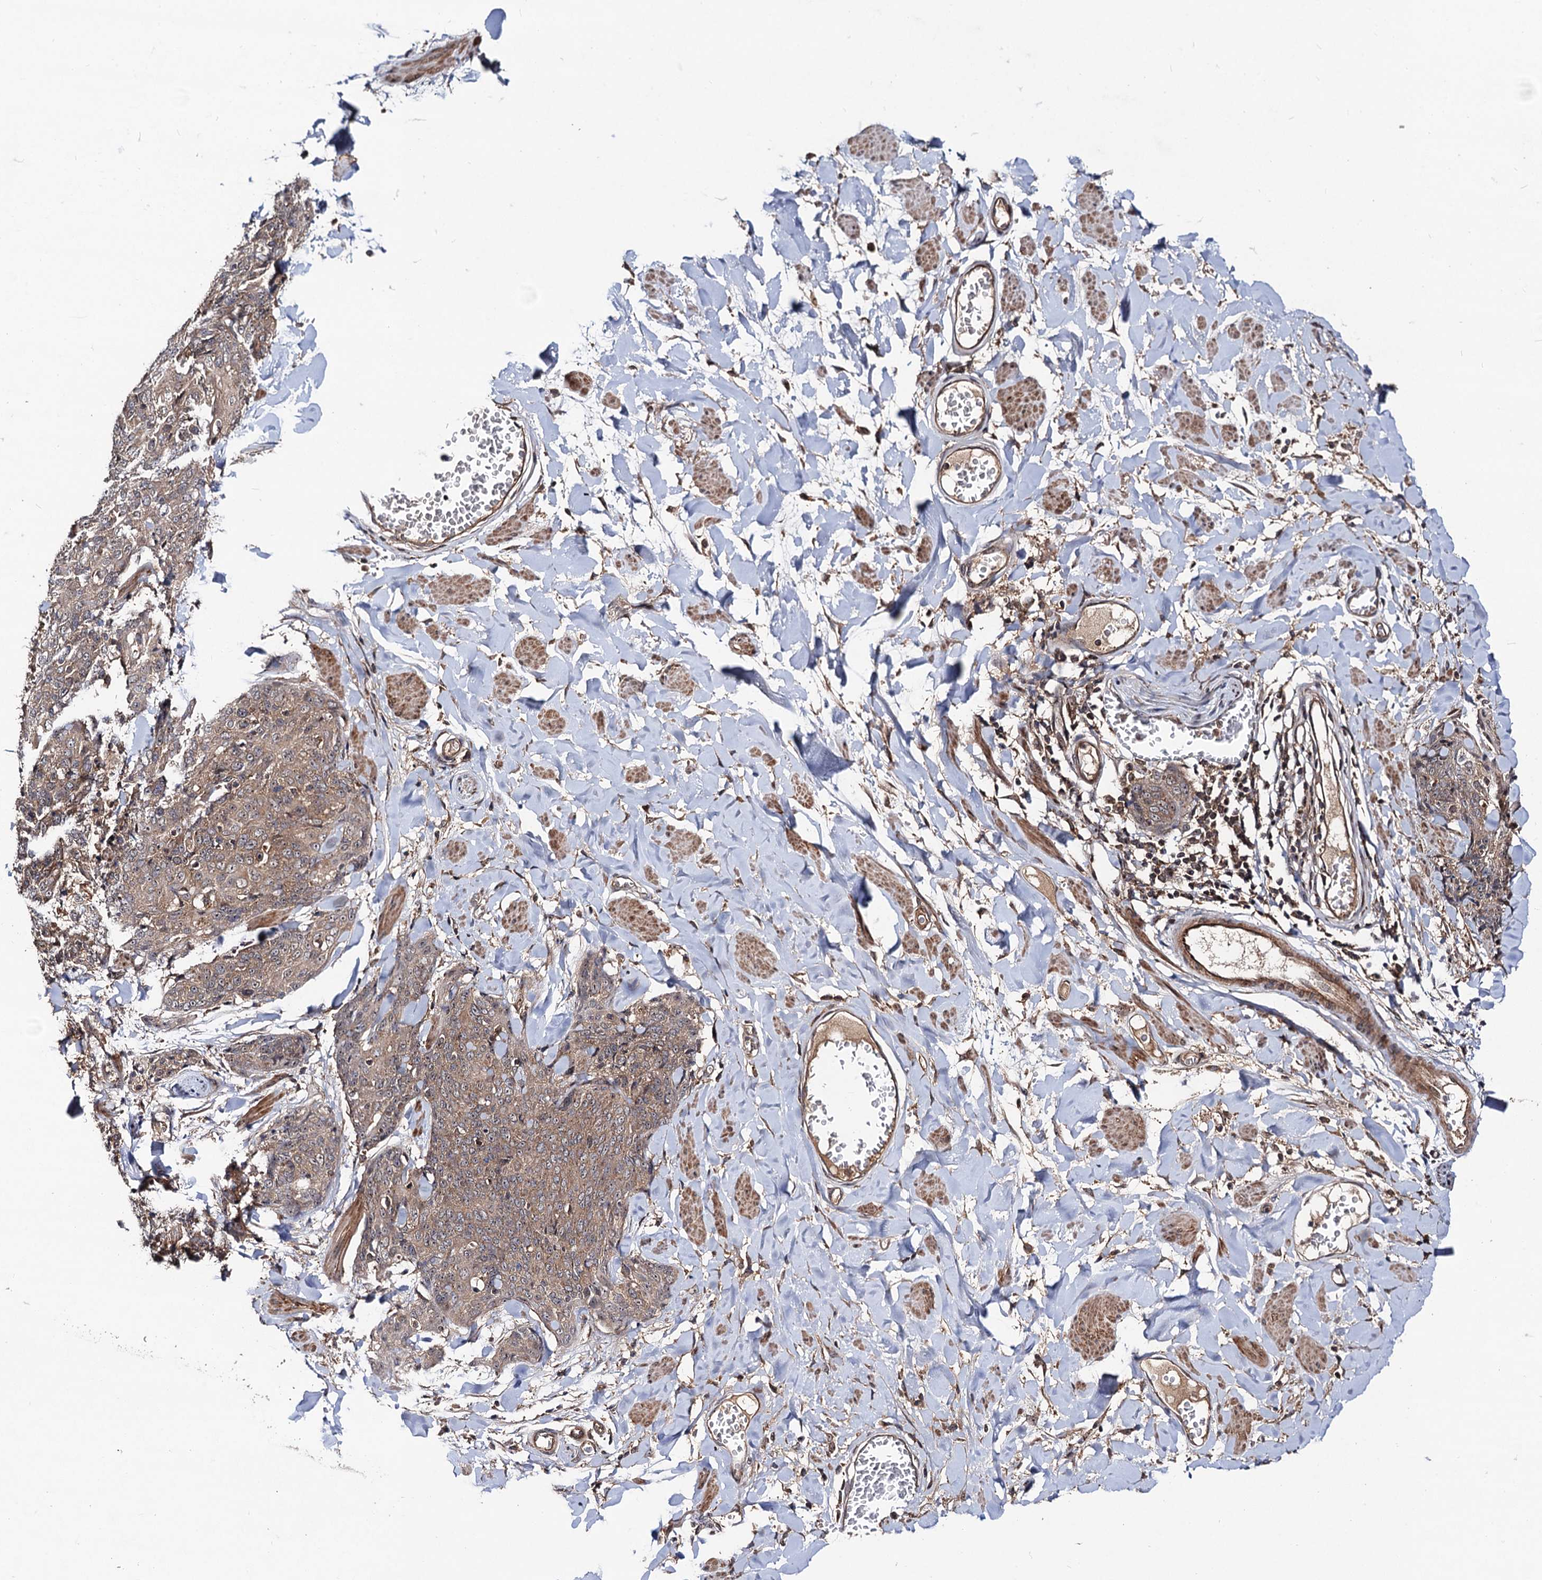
{"staining": {"intensity": "weak", "quantity": ">75%", "location": "cytoplasmic/membranous"}, "tissue": "skin cancer", "cell_type": "Tumor cells", "image_type": "cancer", "snomed": [{"axis": "morphology", "description": "Squamous cell carcinoma, NOS"}, {"axis": "topography", "description": "Skin"}, {"axis": "topography", "description": "Vulva"}], "caption": "Tumor cells reveal low levels of weak cytoplasmic/membranous staining in approximately >75% of cells in human squamous cell carcinoma (skin).", "gene": "KXD1", "patient": {"sex": "female", "age": 85}}